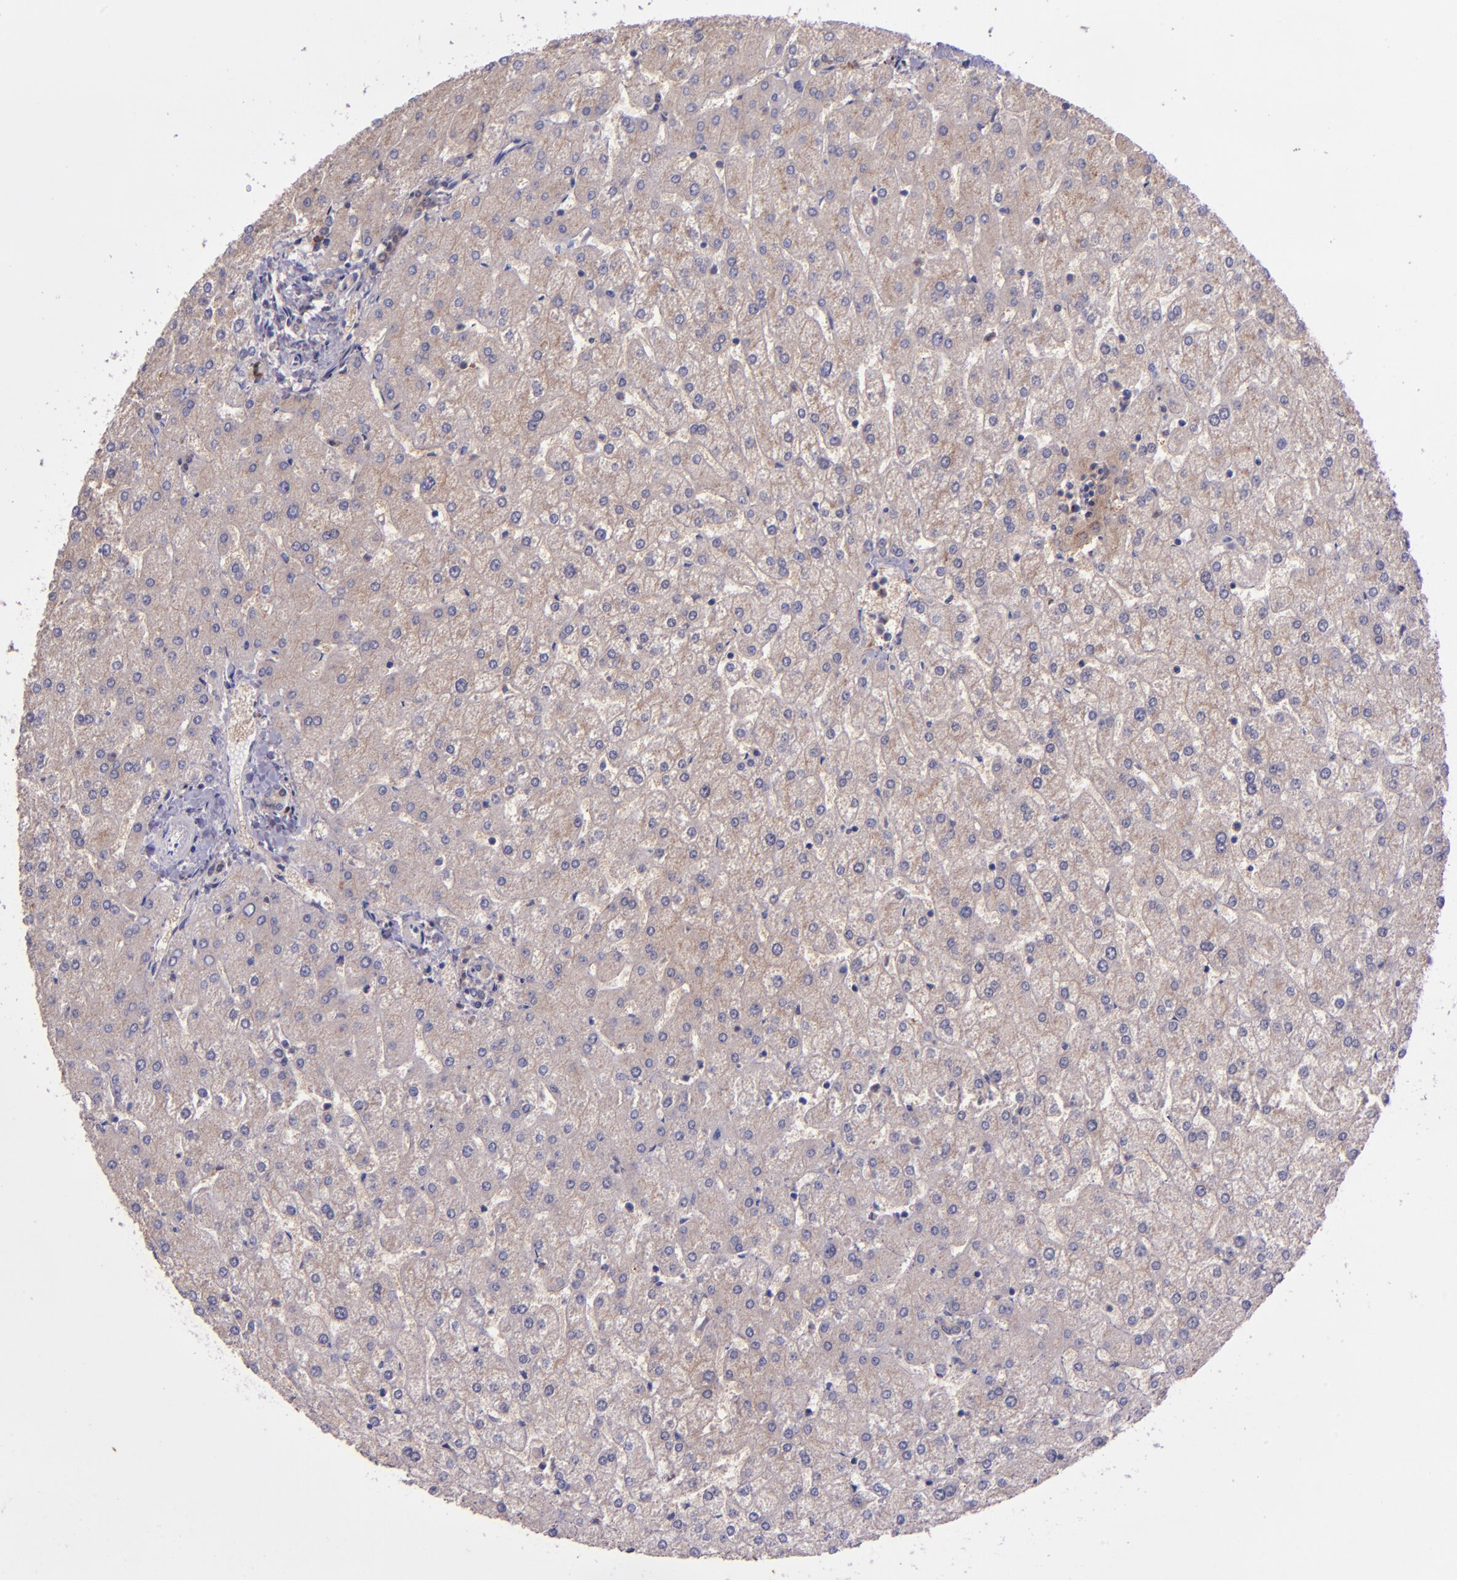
{"staining": {"intensity": "weak", "quantity": ">75%", "location": "cytoplasmic/membranous"}, "tissue": "liver", "cell_type": "Cholangiocytes", "image_type": "normal", "snomed": [{"axis": "morphology", "description": "Normal tissue, NOS"}, {"axis": "topography", "description": "Liver"}], "caption": "High-magnification brightfield microscopy of benign liver stained with DAB (brown) and counterstained with hematoxylin (blue). cholangiocytes exhibit weak cytoplasmic/membranous positivity is present in approximately>75% of cells. The protein is shown in brown color, while the nuclei are stained blue.", "gene": "WASH6P", "patient": {"sex": "female", "age": 32}}